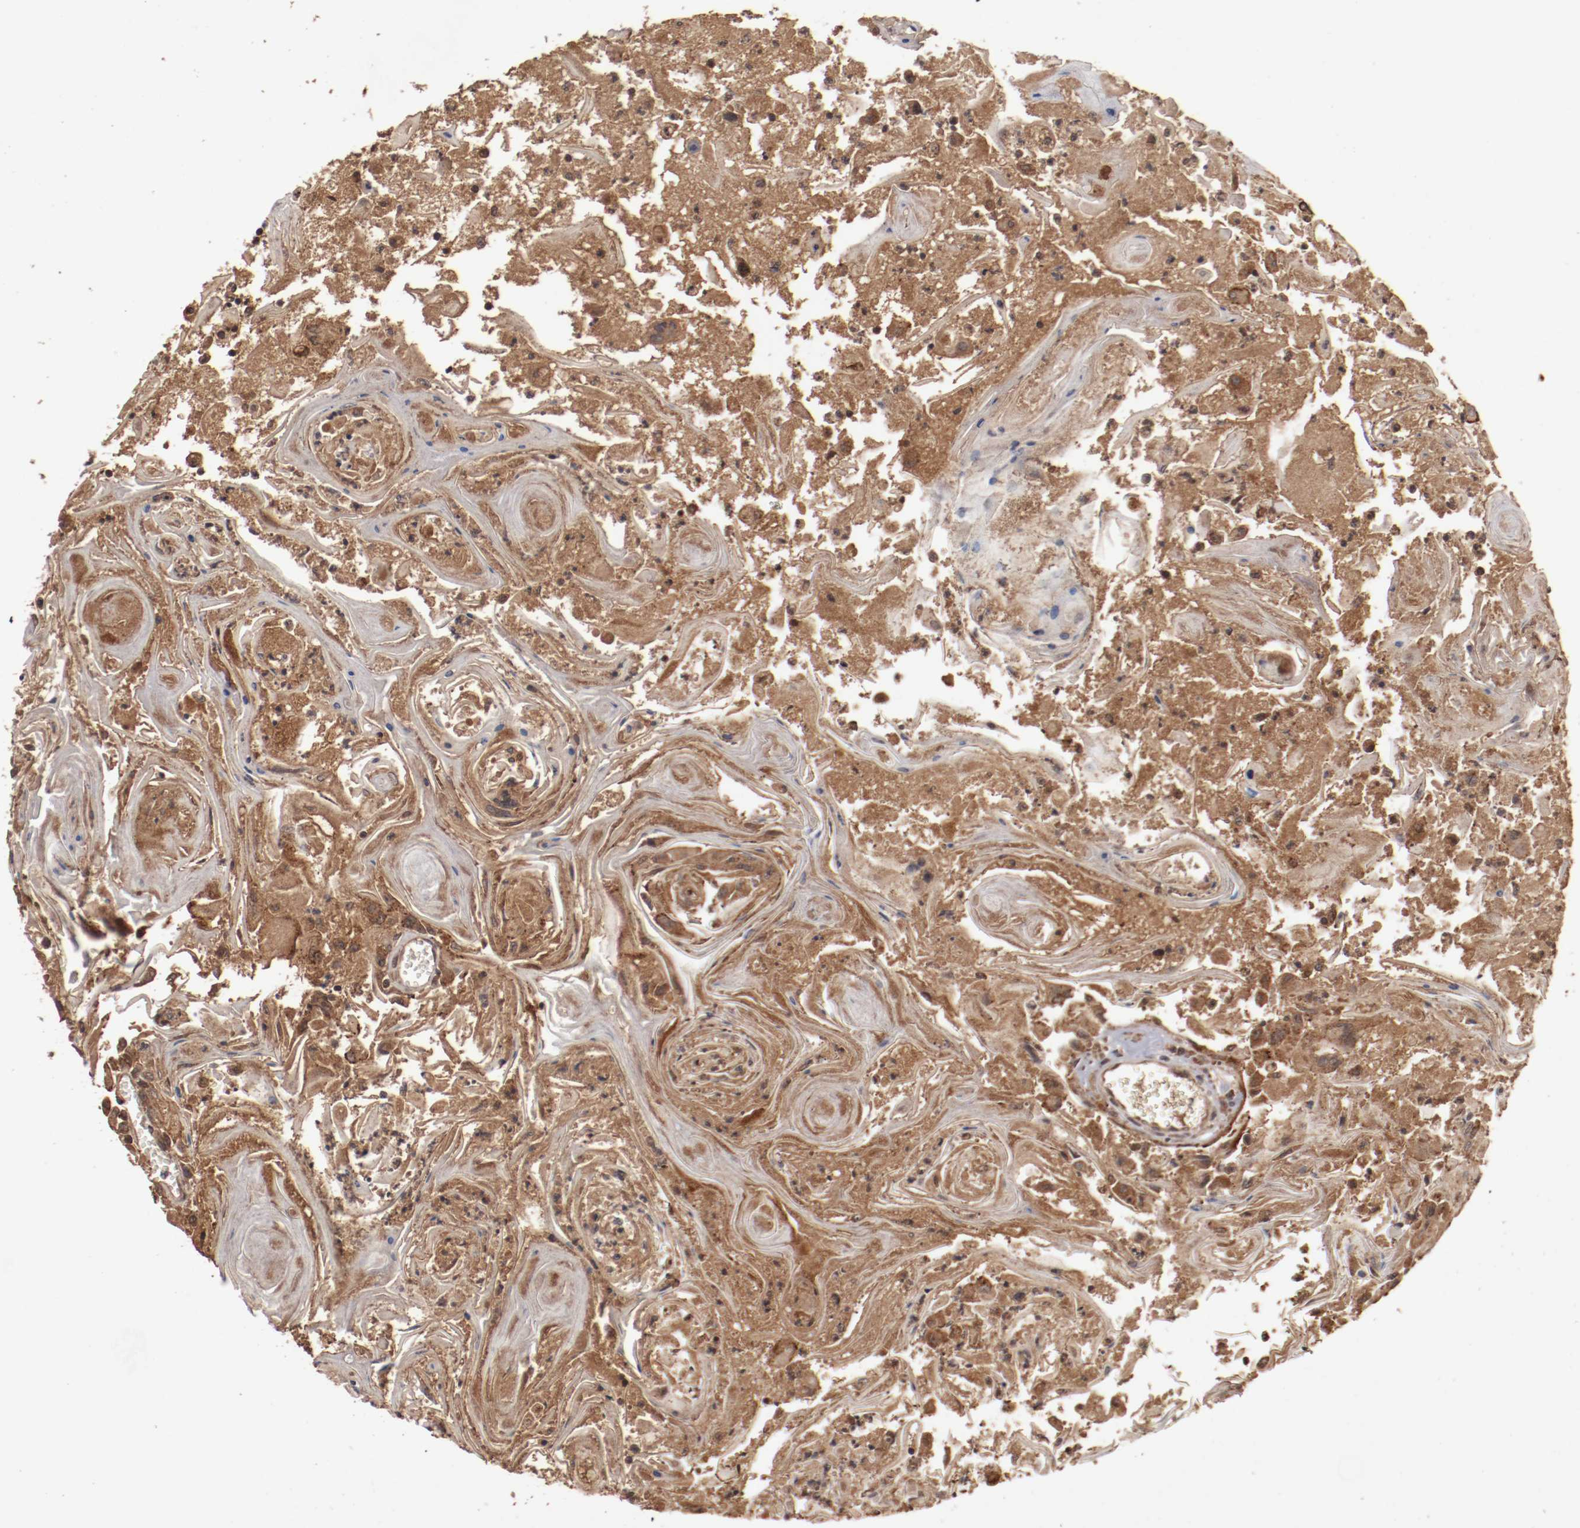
{"staining": {"intensity": "strong", "quantity": ">75%", "location": "cytoplasmic/membranous"}, "tissue": "head and neck cancer", "cell_type": "Tumor cells", "image_type": "cancer", "snomed": [{"axis": "morphology", "description": "Squamous cell carcinoma, NOS"}, {"axis": "topography", "description": "Oral tissue"}, {"axis": "topography", "description": "Head-Neck"}], "caption": "Brown immunohistochemical staining in squamous cell carcinoma (head and neck) reveals strong cytoplasmic/membranous positivity in approximately >75% of tumor cells. The staining is performed using DAB (3,3'-diaminobenzidine) brown chromogen to label protein expression. The nuclei are counter-stained blue using hematoxylin.", "gene": "TENM1", "patient": {"sex": "female", "age": 76}}